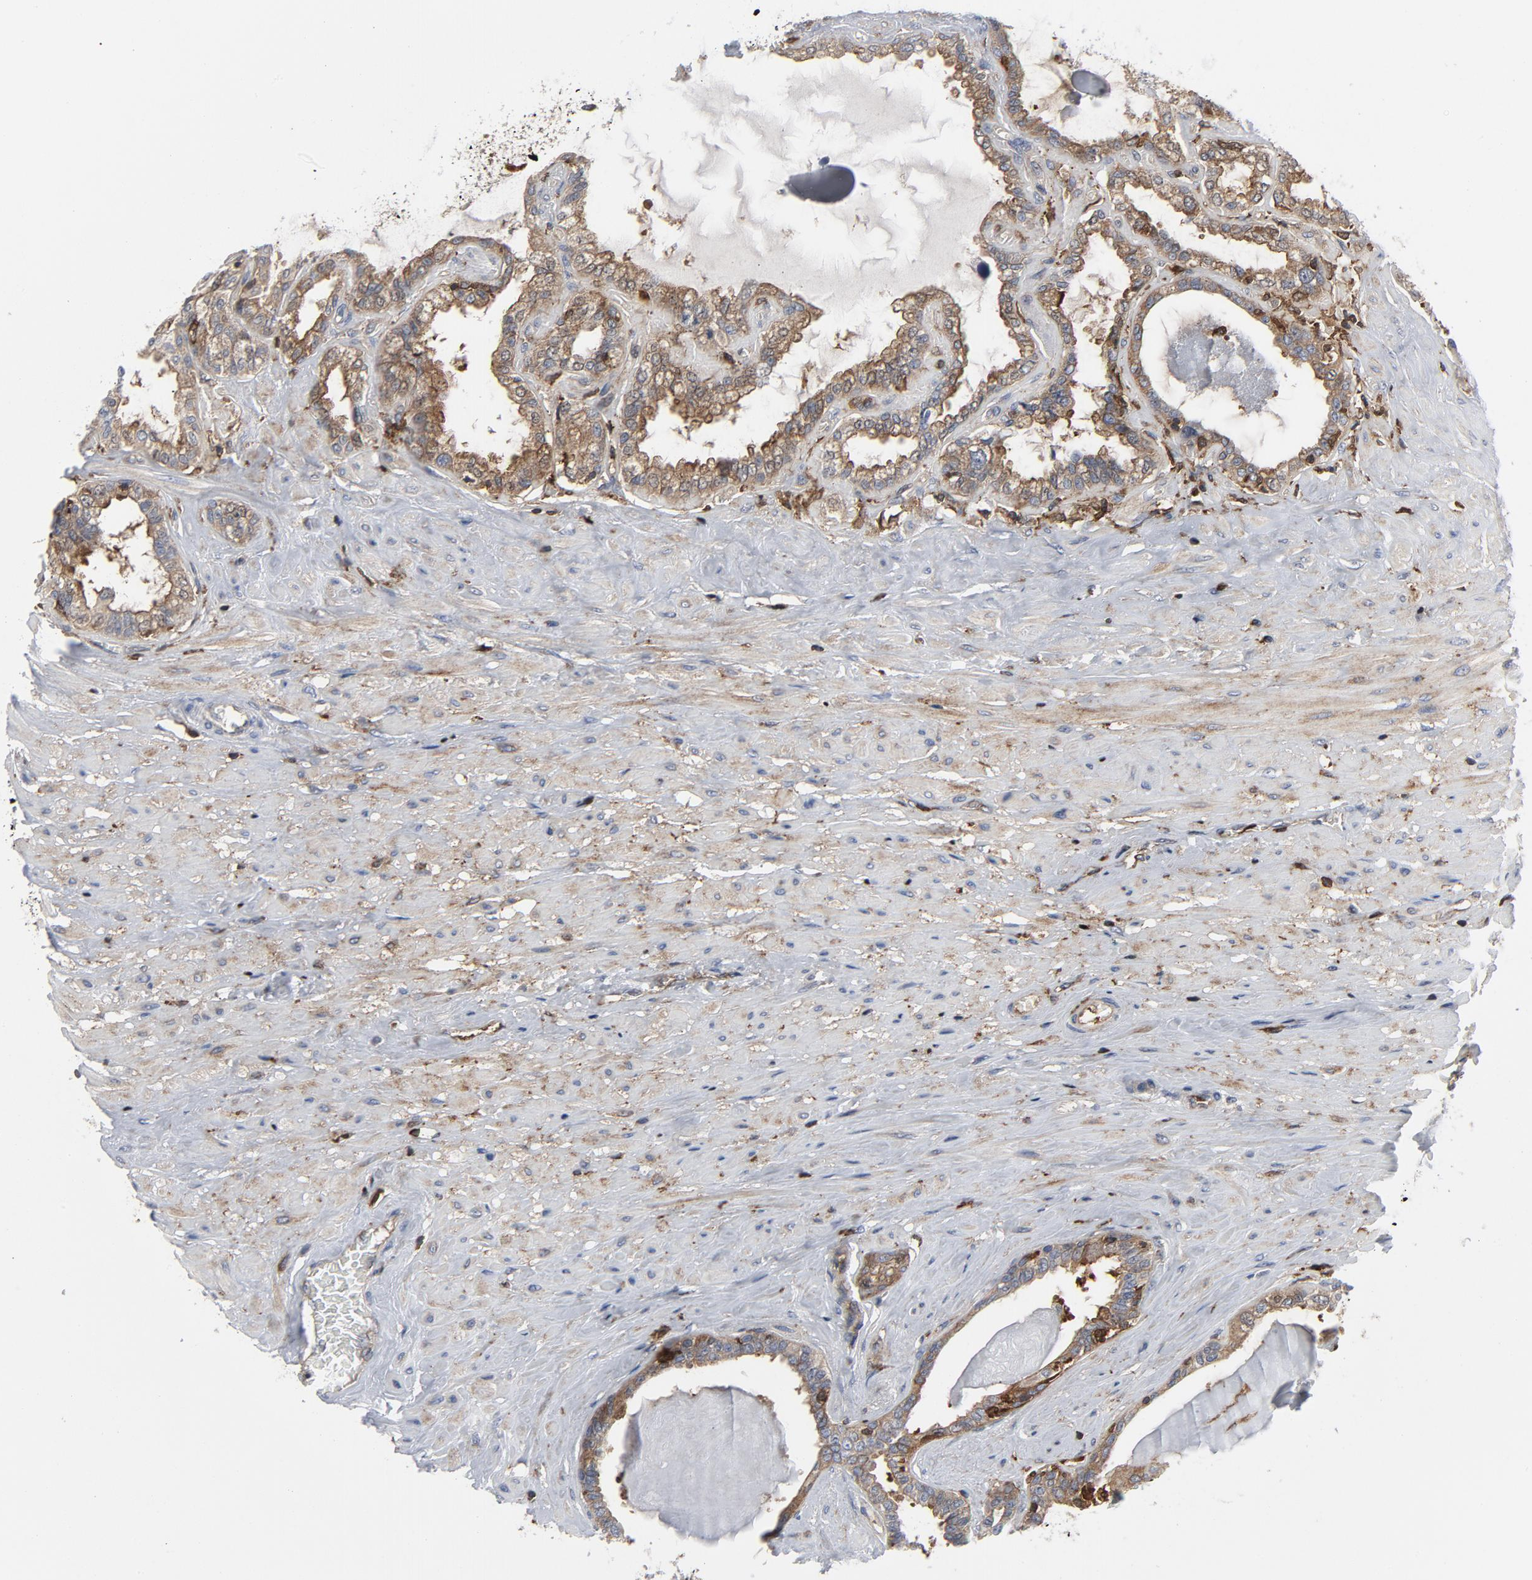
{"staining": {"intensity": "moderate", "quantity": ">75%", "location": "cytoplasmic/membranous"}, "tissue": "seminal vesicle", "cell_type": "Glandular cells", "image_type": "normal", "snomed": [{"axis": "morphology", "description": "Normal tissue, NOS"}, {"axis": "morphology", "description": "Inflammation, NOS"}, {"axis": "topography", "description": "Urinary bladder"}, {"axis": "topography", "description": "Prostate"}, {"axis": "topography", "description": "Seminal veicle"}], "caption": "High-magnification brightfield microscopy of benign seminal vesicle stained with DAB (3,3'-diaminobenzidine) (brown) and counterstained with hematoxylin (blue). glandular cells exhibit moderate cytoplasmic/membranous staining is present in approximately>75% of cells.", "gene": "YES1", "patient": {"sex": "male", "age": 82}}